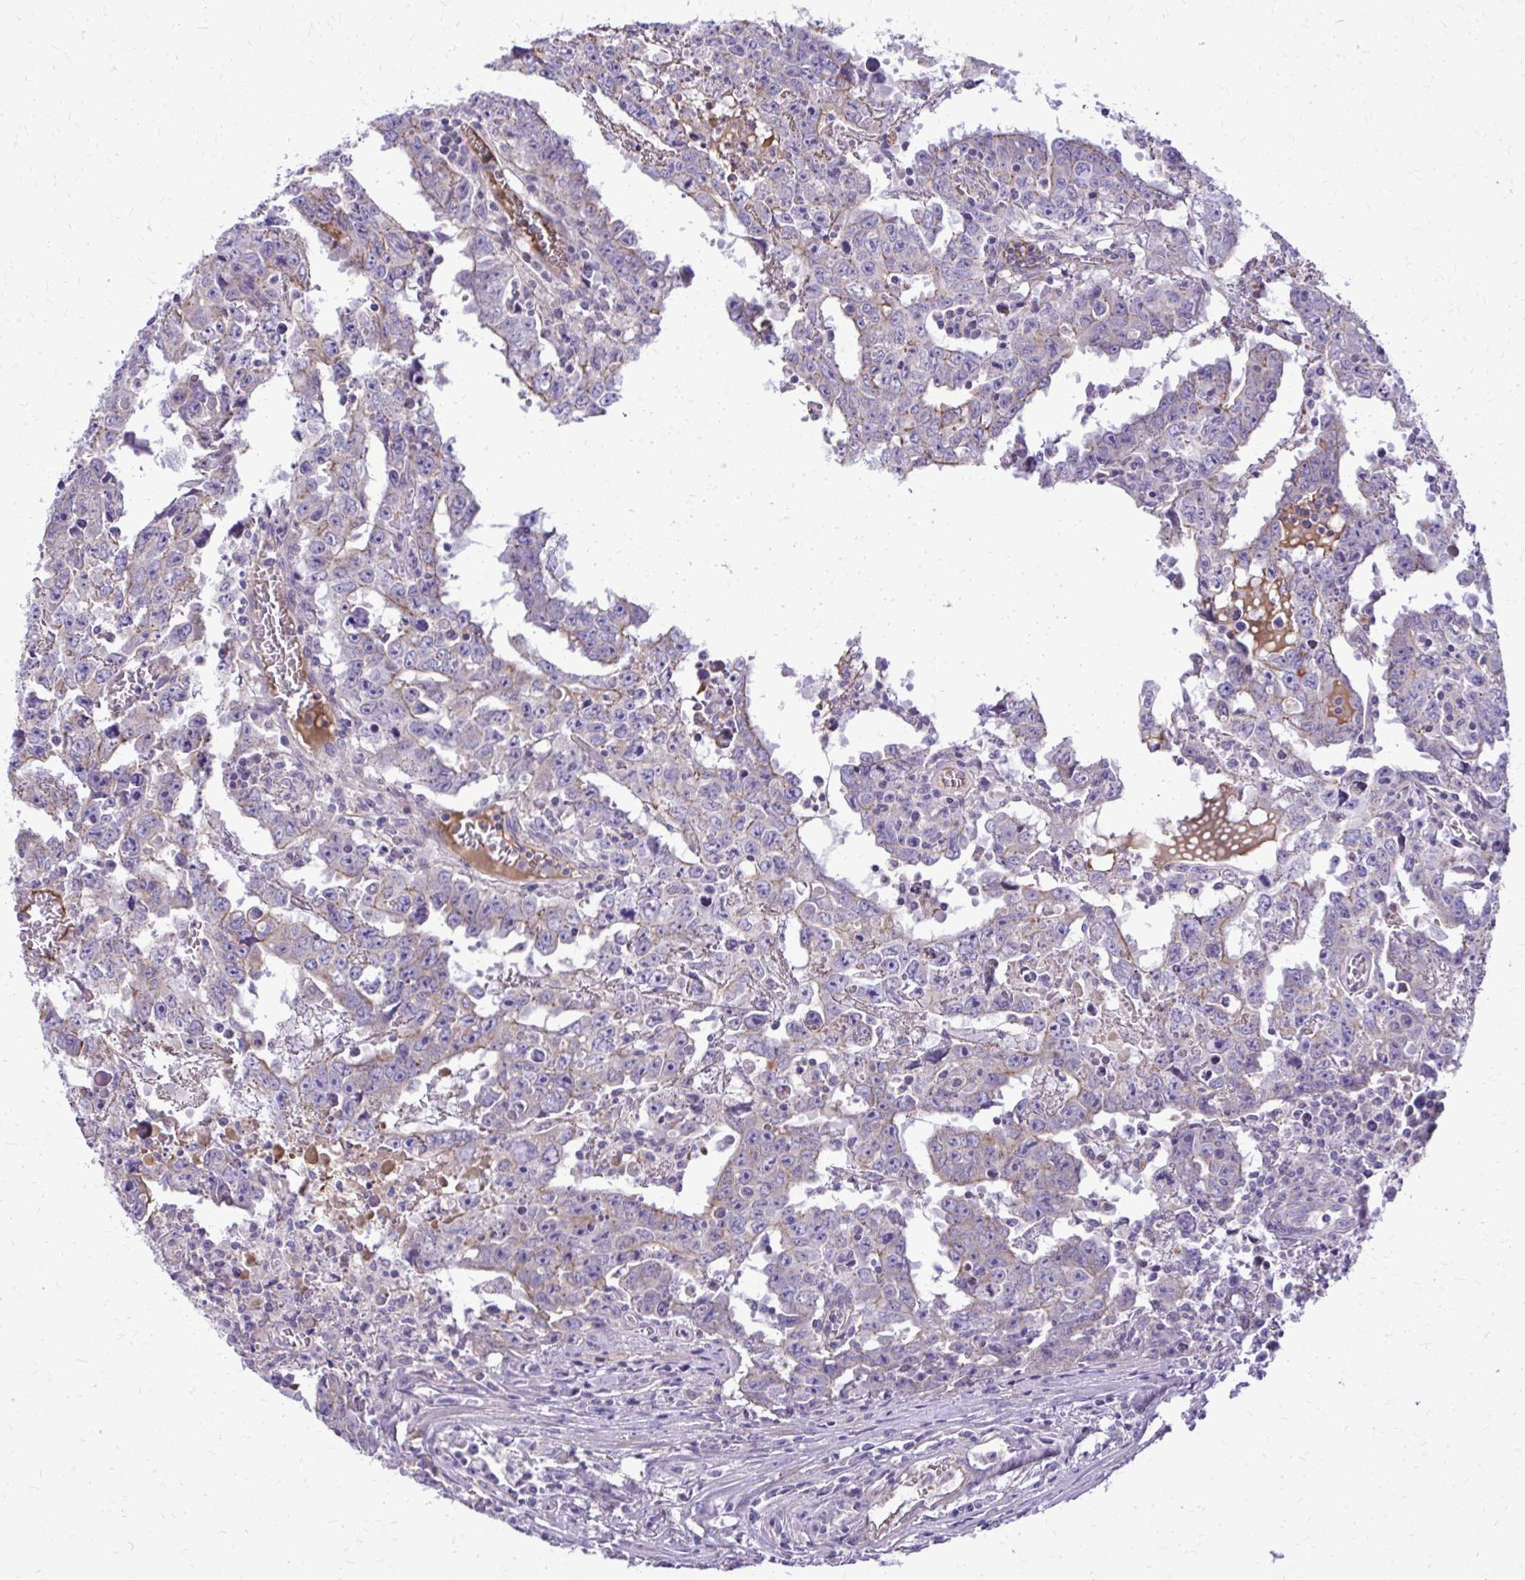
{"staining": {"intensity": "weak", "quantity": "25%-75%", "location": "cytoplasmic/membranous"}, "tissue": "testis cancer", "cell_type": "Tumor cells", "image_type": "cancer", "snomed": [{"axis": "morphology", "description": "Carcinoma, Embryonal, NOS"}, {"axis": "topography", "description": "Testis"}], "caption": "Immunohistochemical staining of testis cancer shows weak cytoplasmic/membranous protein positivity in approximately 25%-75% of tumor cells. Using DAB (brown) and hematoxylin (blue) stains, captured at high magnification using brightfield microscopy.", "gene": "RUNDC3B", "patient": {"sex": "male", "age": 22}}